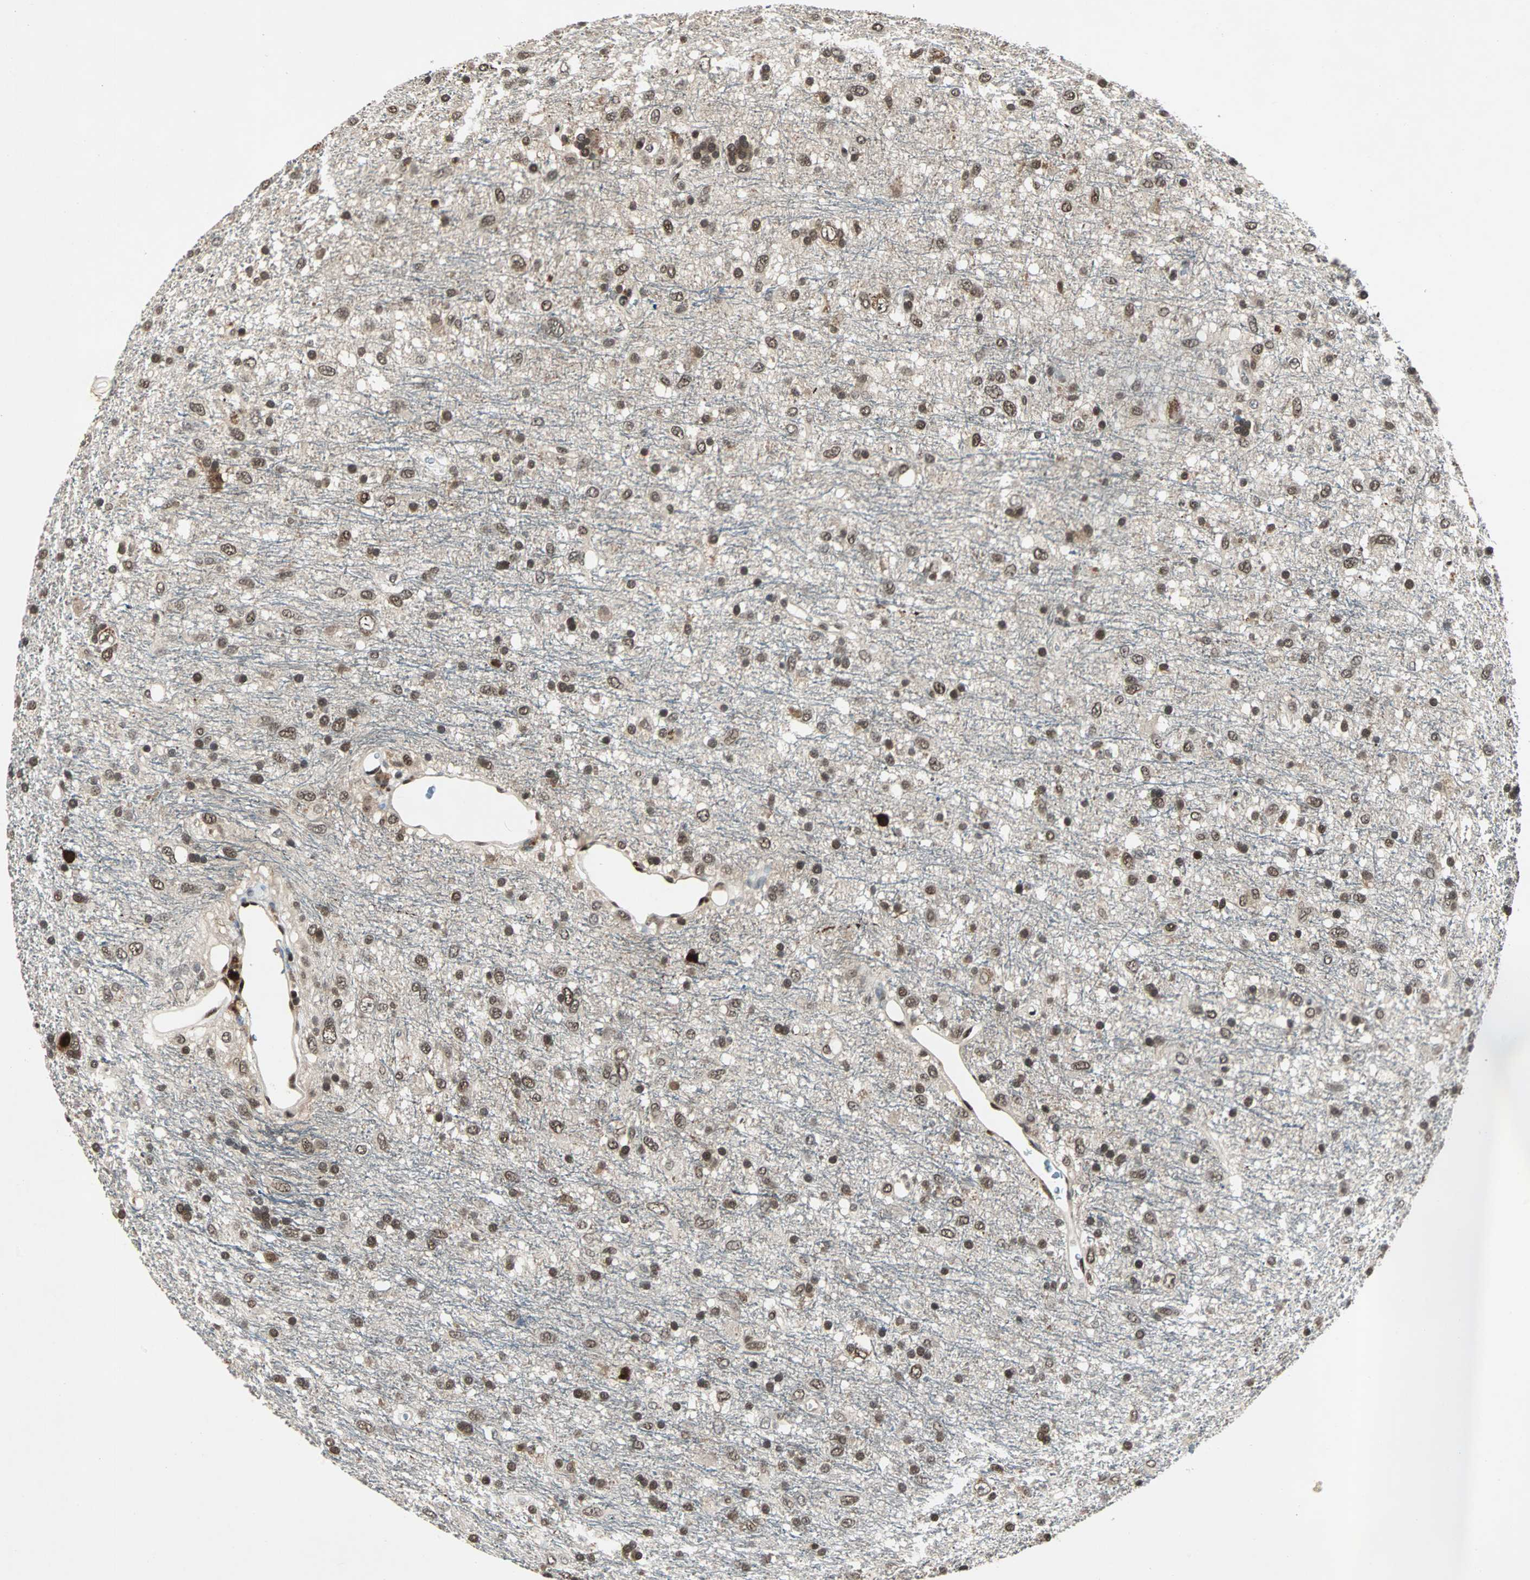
{"staining": {"intensity": "strong", "quantity": ">75%", "location": "cytoplasmic/membranous,nuclear"}, "tissue": "glioma", "cell_type": "Tumor cells", "image_type": "cancer", "snomed": [{"axis": "morphology", "description": "Glioma, malignant, Low grade"}, {"axis": "topography", "description": "Brain"}], "caption": "IHC of malignant low-grade glioma reveals high levels of strong cytoplasmic/membranous and nuclear expression in approximately >75% of tumor cells.", "gene": "ACLY", "patient": {"sex": "male", "age": 77}}